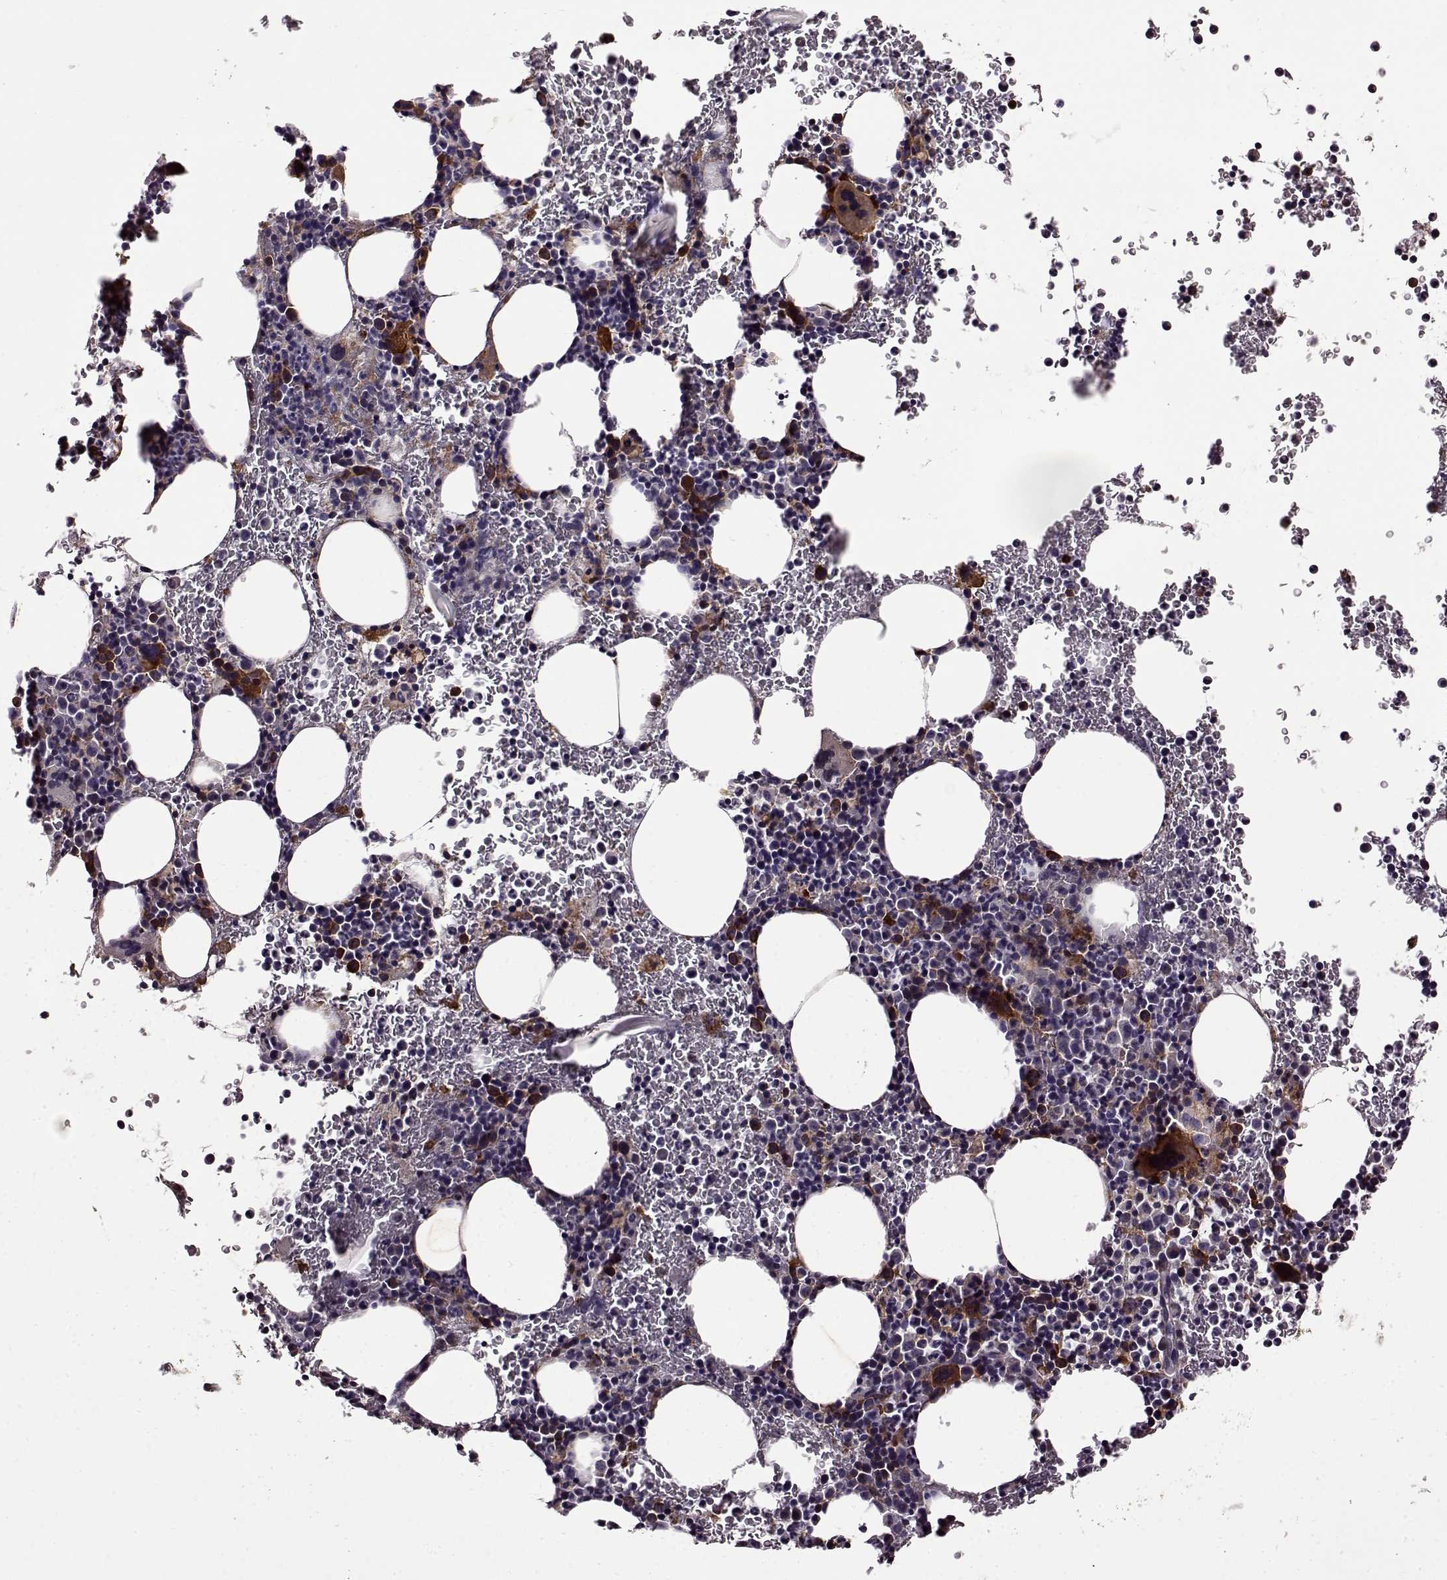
{"staining": {"intensity": "strong", "quantity": "<25%", "location": "cytoplasmic/membranous"}, "tissue": "bone marrow", "cell_type": "Hematopoietic cells", "image_type": "normal", "snomed": [{"axis": "morphology", "description": "Normal tissue, NOS"}, {"axis": "topography", "description": "Bone marrow"}], "caption": "Strong cytoplasmic/membranous protein staining is seen in approximately <25% of hematopoietic cells in bone marrow.", "gene": "MTSS1", "patient": {"sex": "male", "age": 72}}